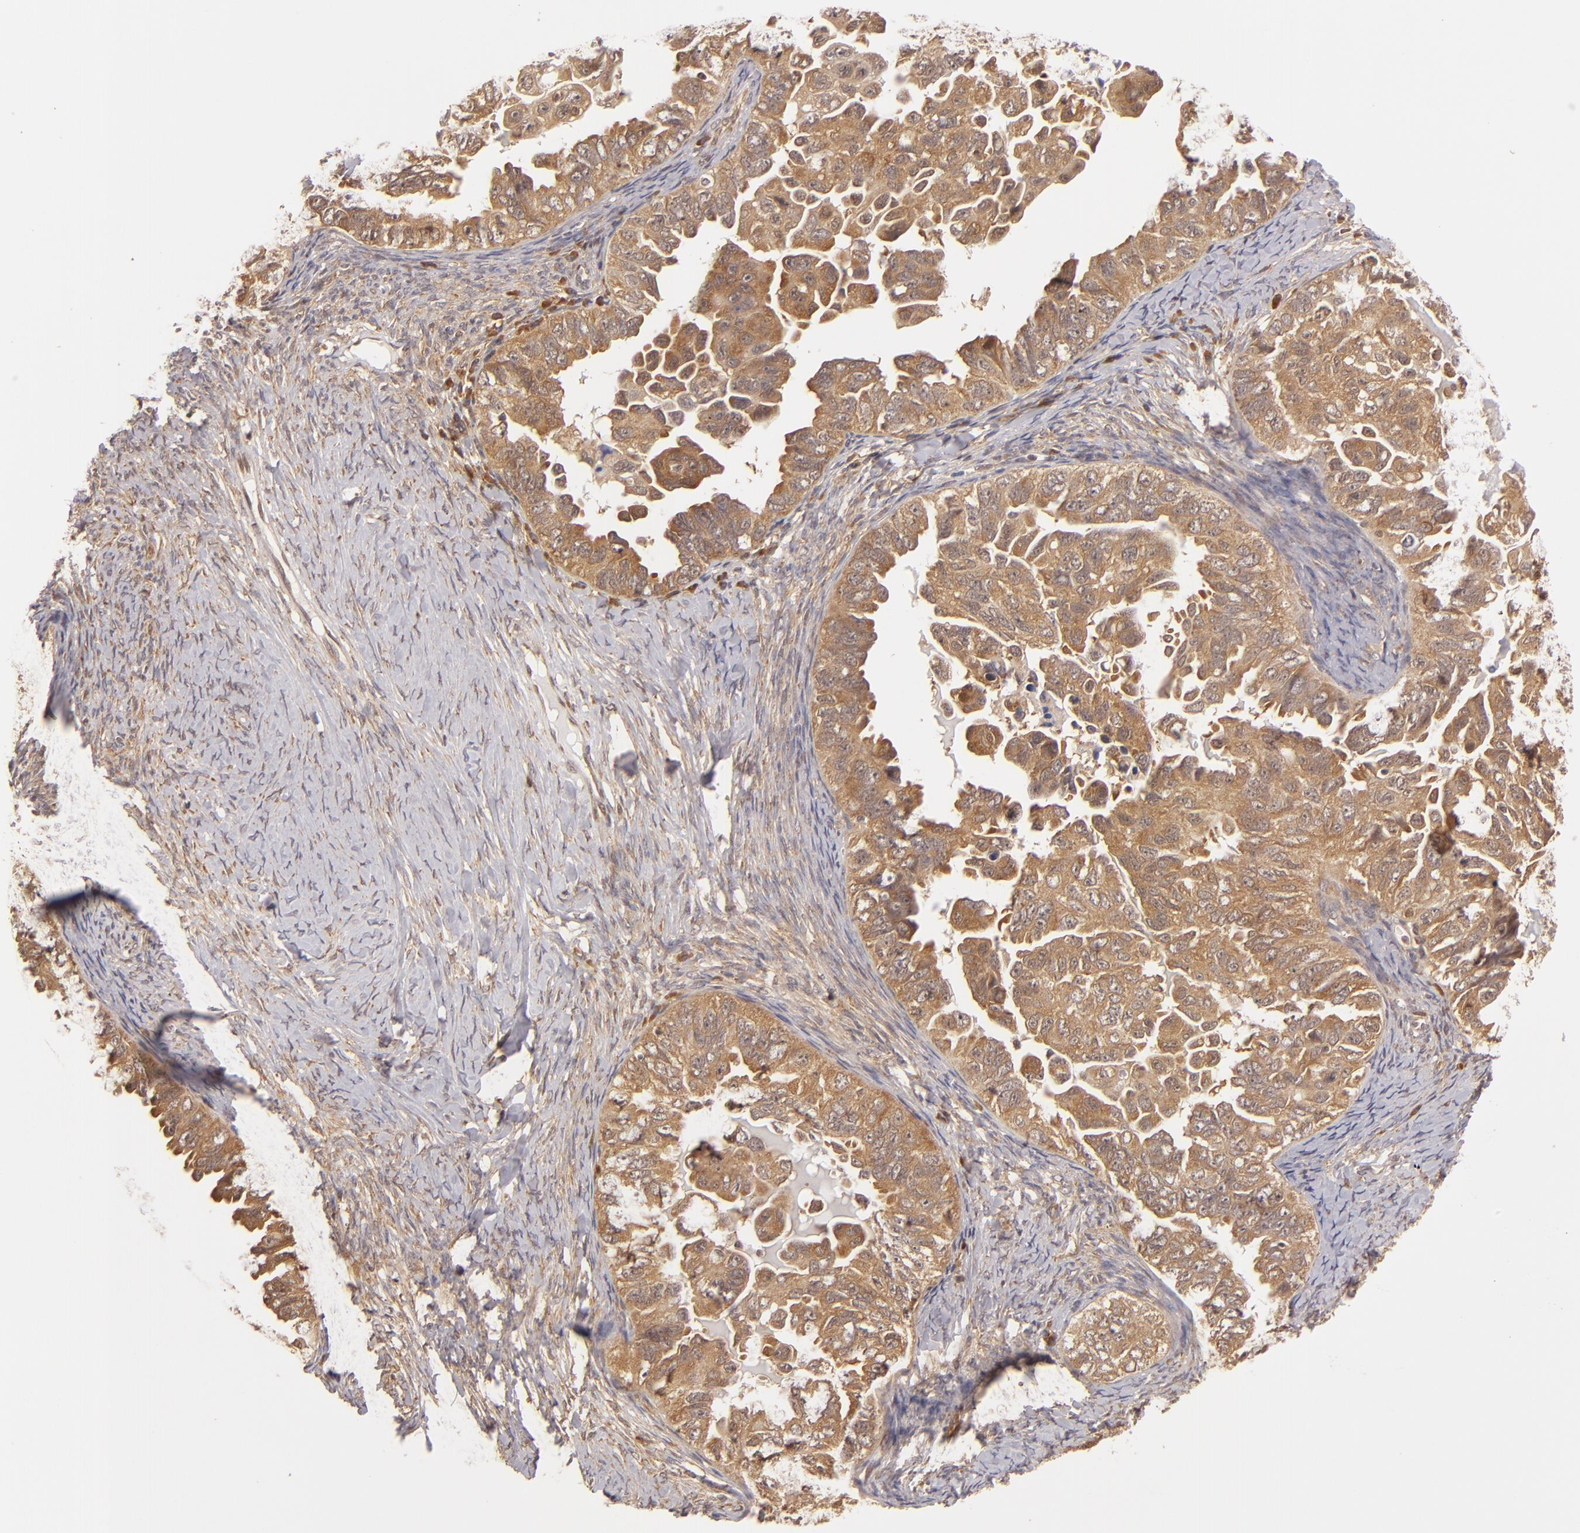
{"staining": {"intensity": "moderate", "quantity": ">75%", "location": "cytoplasmic/membranous"}, "tissue": "ovarian cancer", "cell_type": "Tumor cells", "image_type": "cancer", "snomed": [{"axis": "morphology", "description": "Cystadenocarcinoma, serous, NOS"}, {"axis": "topography", "description": "Ovary"}], "caption": "Protein staining of ovarian cancer tissue shows moderate cytoplasmic/membranous expression in about >75% of tumor cells.", "gene": "MAPK3", "patient": {"sex": "female", "age": 82}}